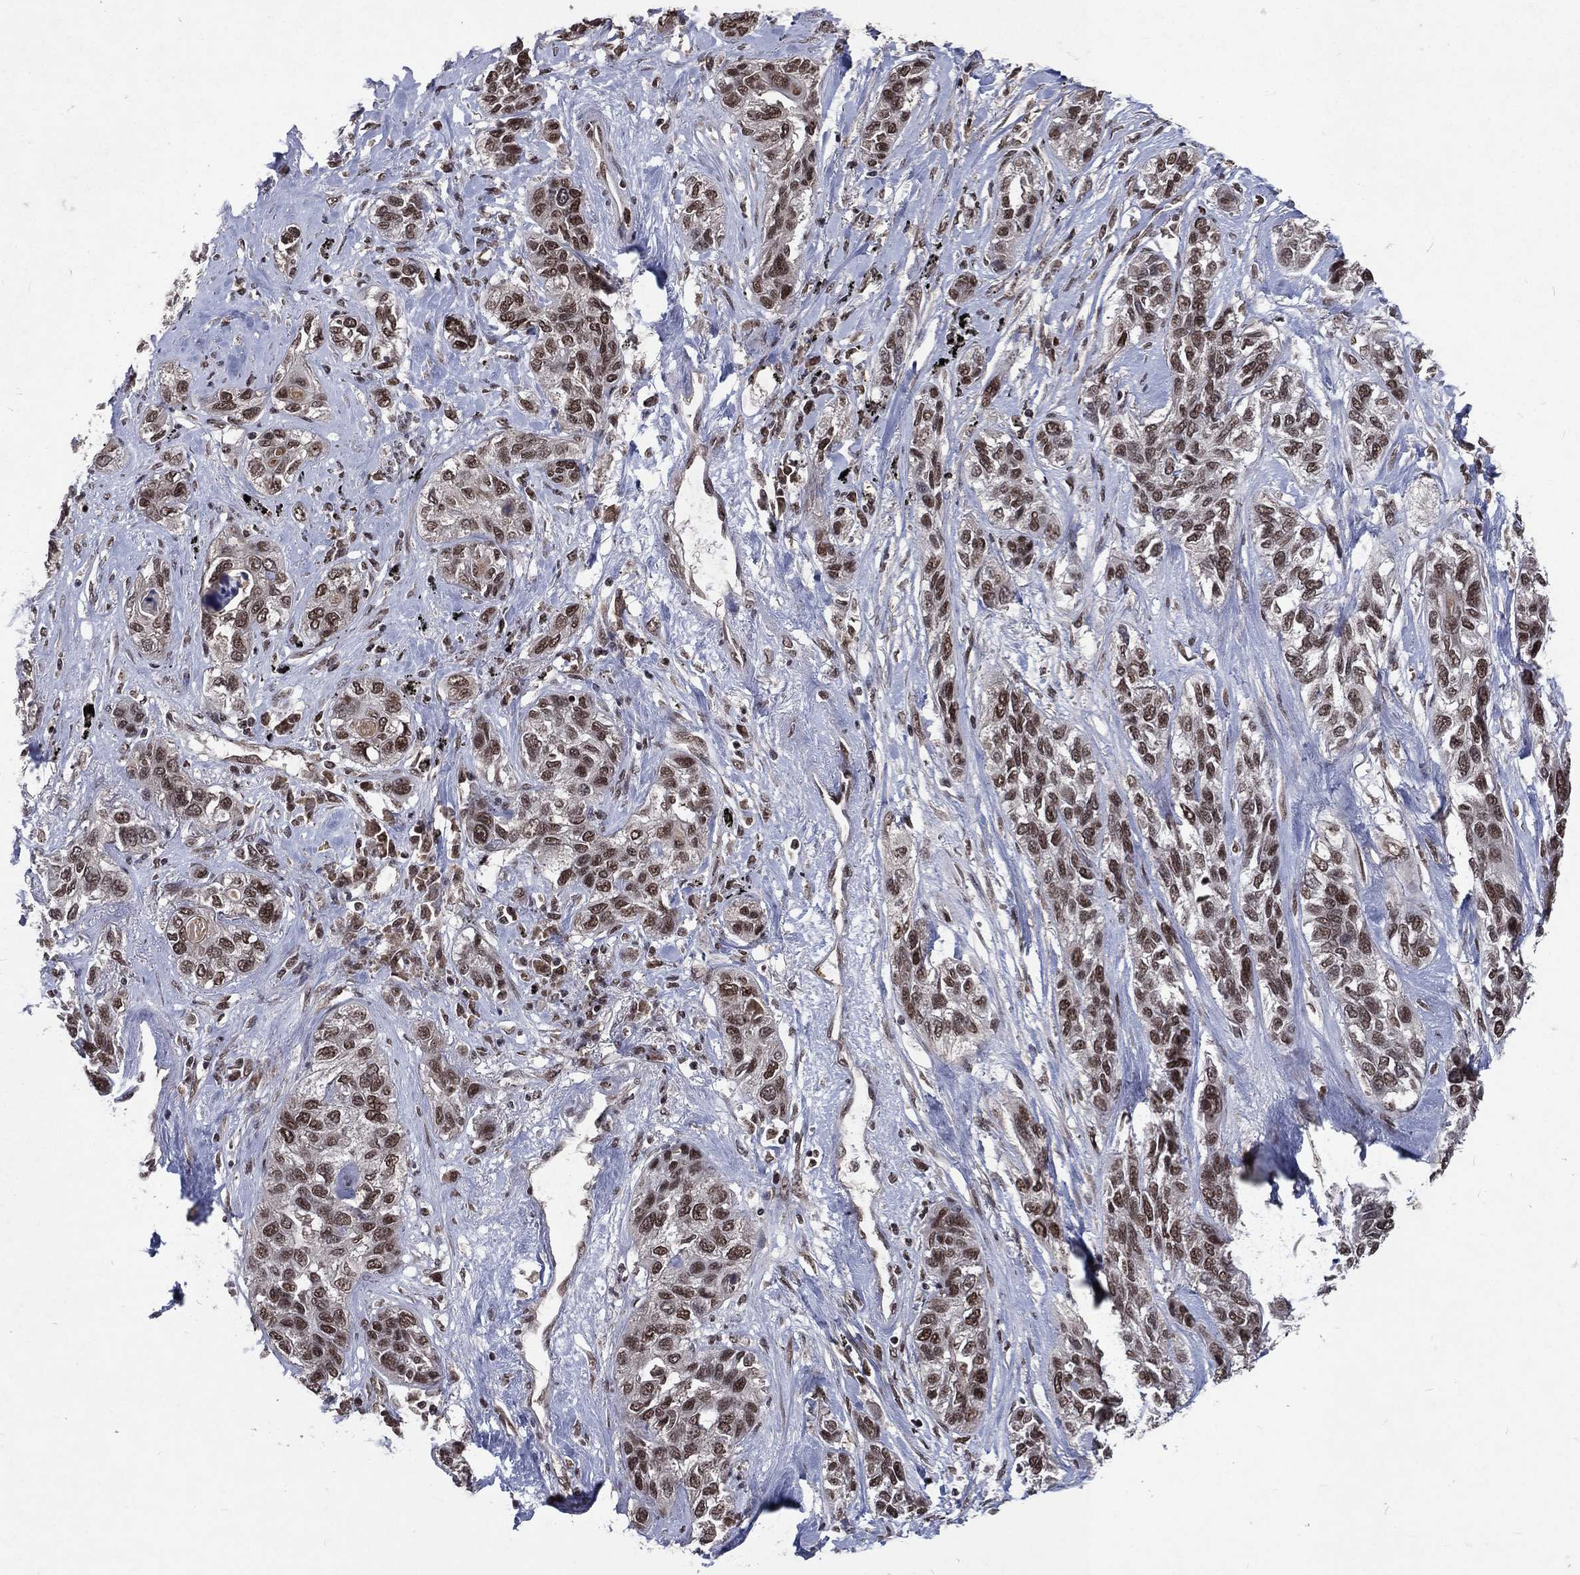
{"staining": {"intensity": "moderate", "quantity": ">75%", "location": "nuclear"}, "tissue": "lung cancer", "cell_type": "Tumor cells", "image_type": "cancer", "snomed": [{"axis": "morphology", "description": "Squamous cell carcinoma, NOS"}, {"axis": "topography", "description": "Lung"}], "caption": "Human lung squamous cell carcinoma stained with a protein marker displays moderate staining in tumor cells.", "gene": "DMAP1", "patient": {"sex": "female", "age": 70}}